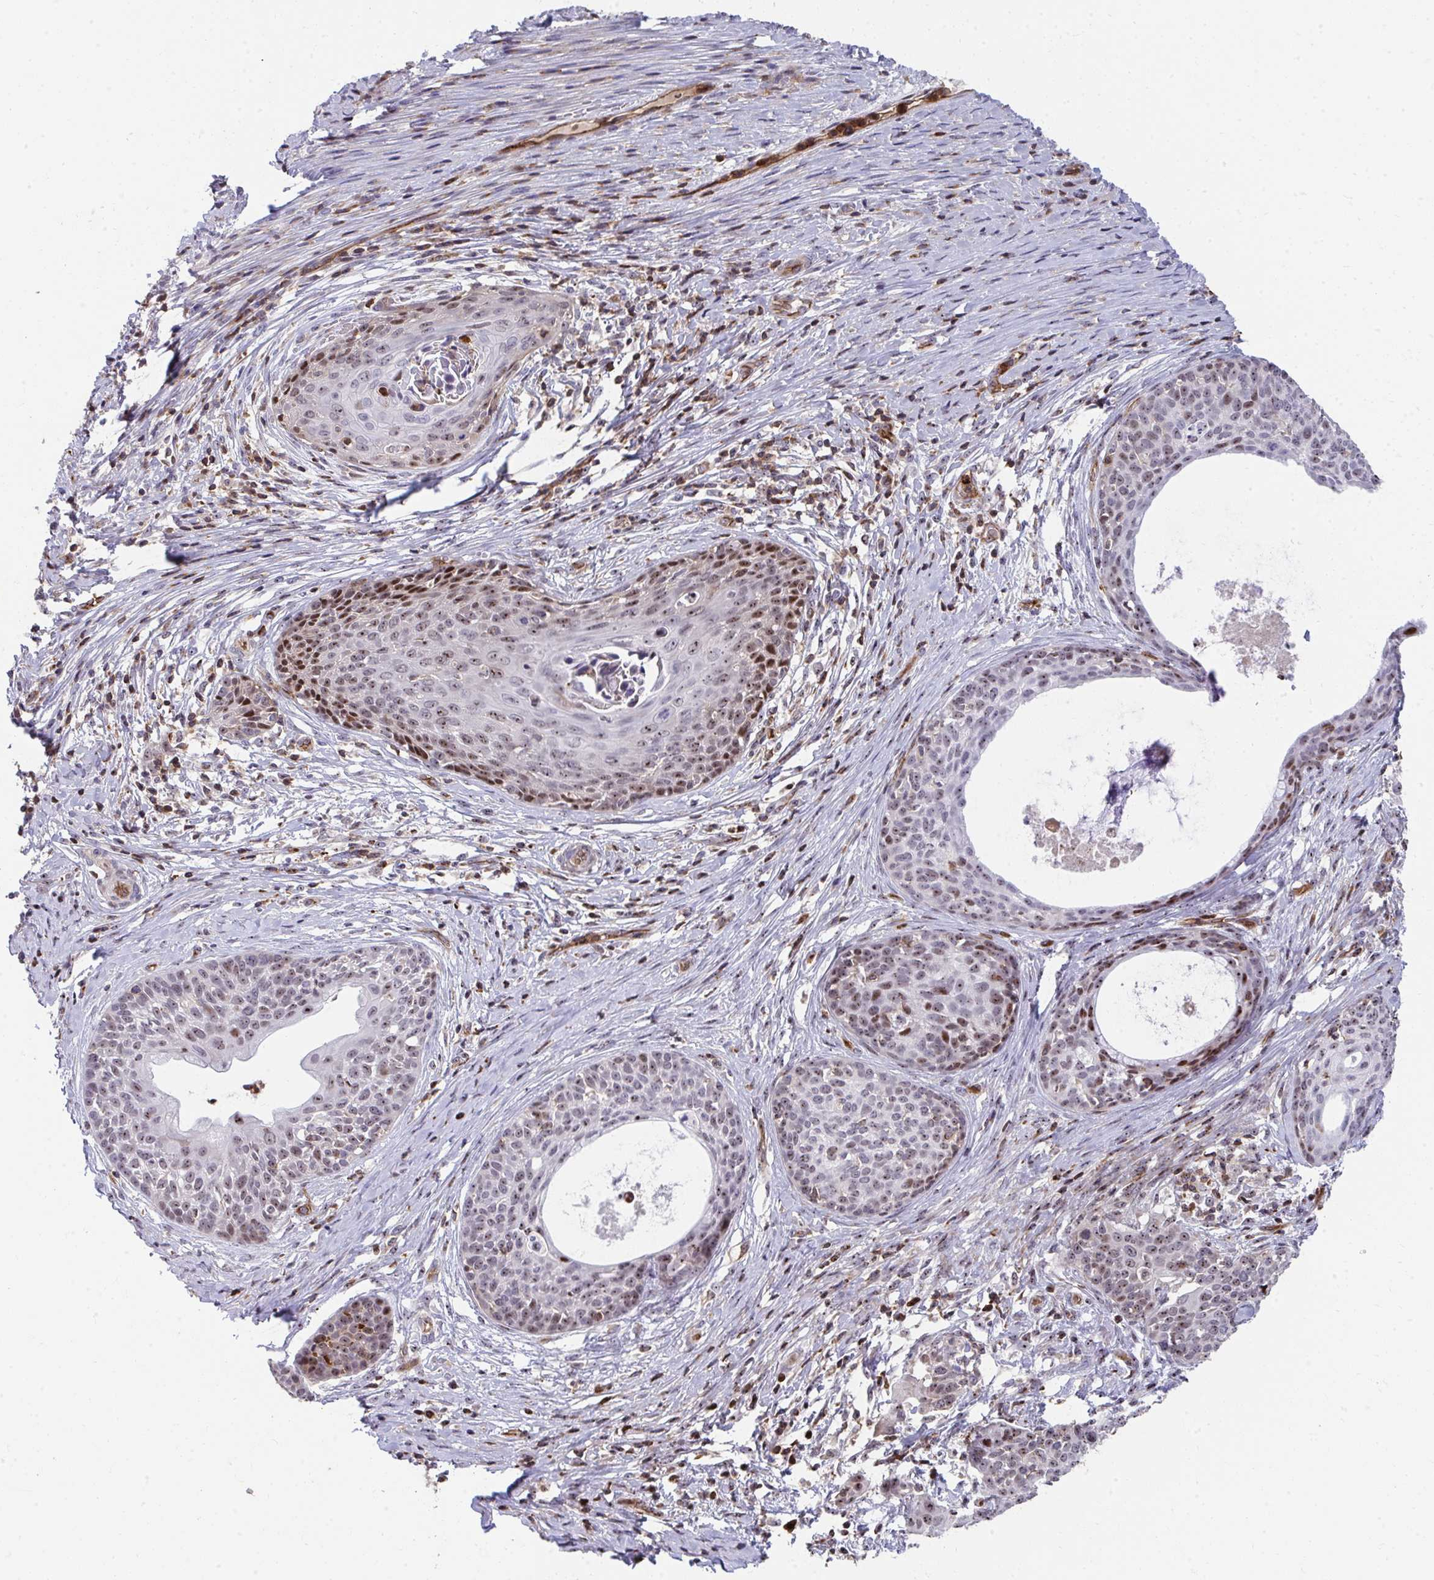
{"staining": {"intensity": "moderate", "quantity": "<25%", "location": "nuclear"}, "tissue": "cervical cancer", "cell_type": "Tumor cells", "image_type": "cancer", "snomed": [{"axis": "morphology", "description": "Squamous cell carcinoma, NOS"}, {"axis": "morphology", "description": "Adenocarcinoma, NOS"}, {"axis": "topography", "description": "Cervix"}], "caption": "Protein positivity by IHC shows moderate nuclear staining in approximately <25% of tumor cells in cervical squamous cell carcinoma. (Brightfield microscopy of DAB IHC at high magnification).", "gene": "FOXN3", "patient": {"sex": "female", "age": 52}}